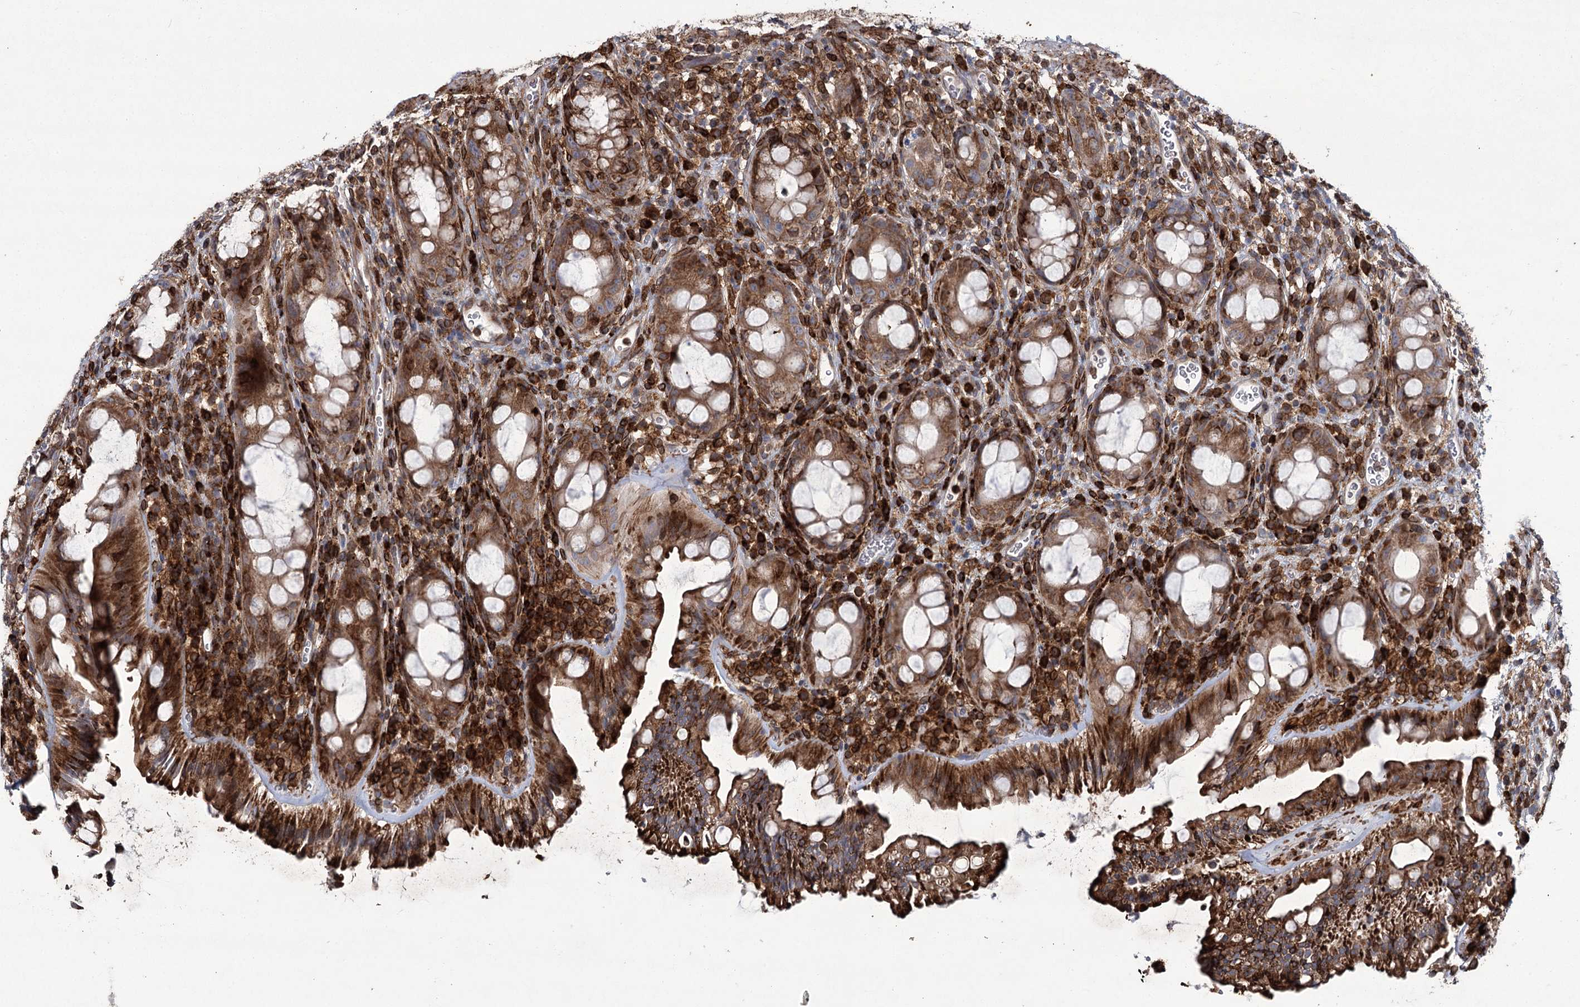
{"staining": {"intensity": "strong", "quantity": "25%-75%", "location": "cytoplasmic/membranous"}, "tissue": "rectum", "cell_type": "Glandular cells", "image_type": "normal", "snomed": [{"axis": "morphology", "description": "Normal tissue, NOS"}, {"axis": "topography", "description": "Rectum"}], "caption": "Approximately 25%-75% of glandular cells in benign rectum show strong cytoplasmic/membranous protein positivity as visualized by brown immunohistochemical staining.", "gene": "DCUN1D4", "patient": {"sex": "female", "age": 57}}